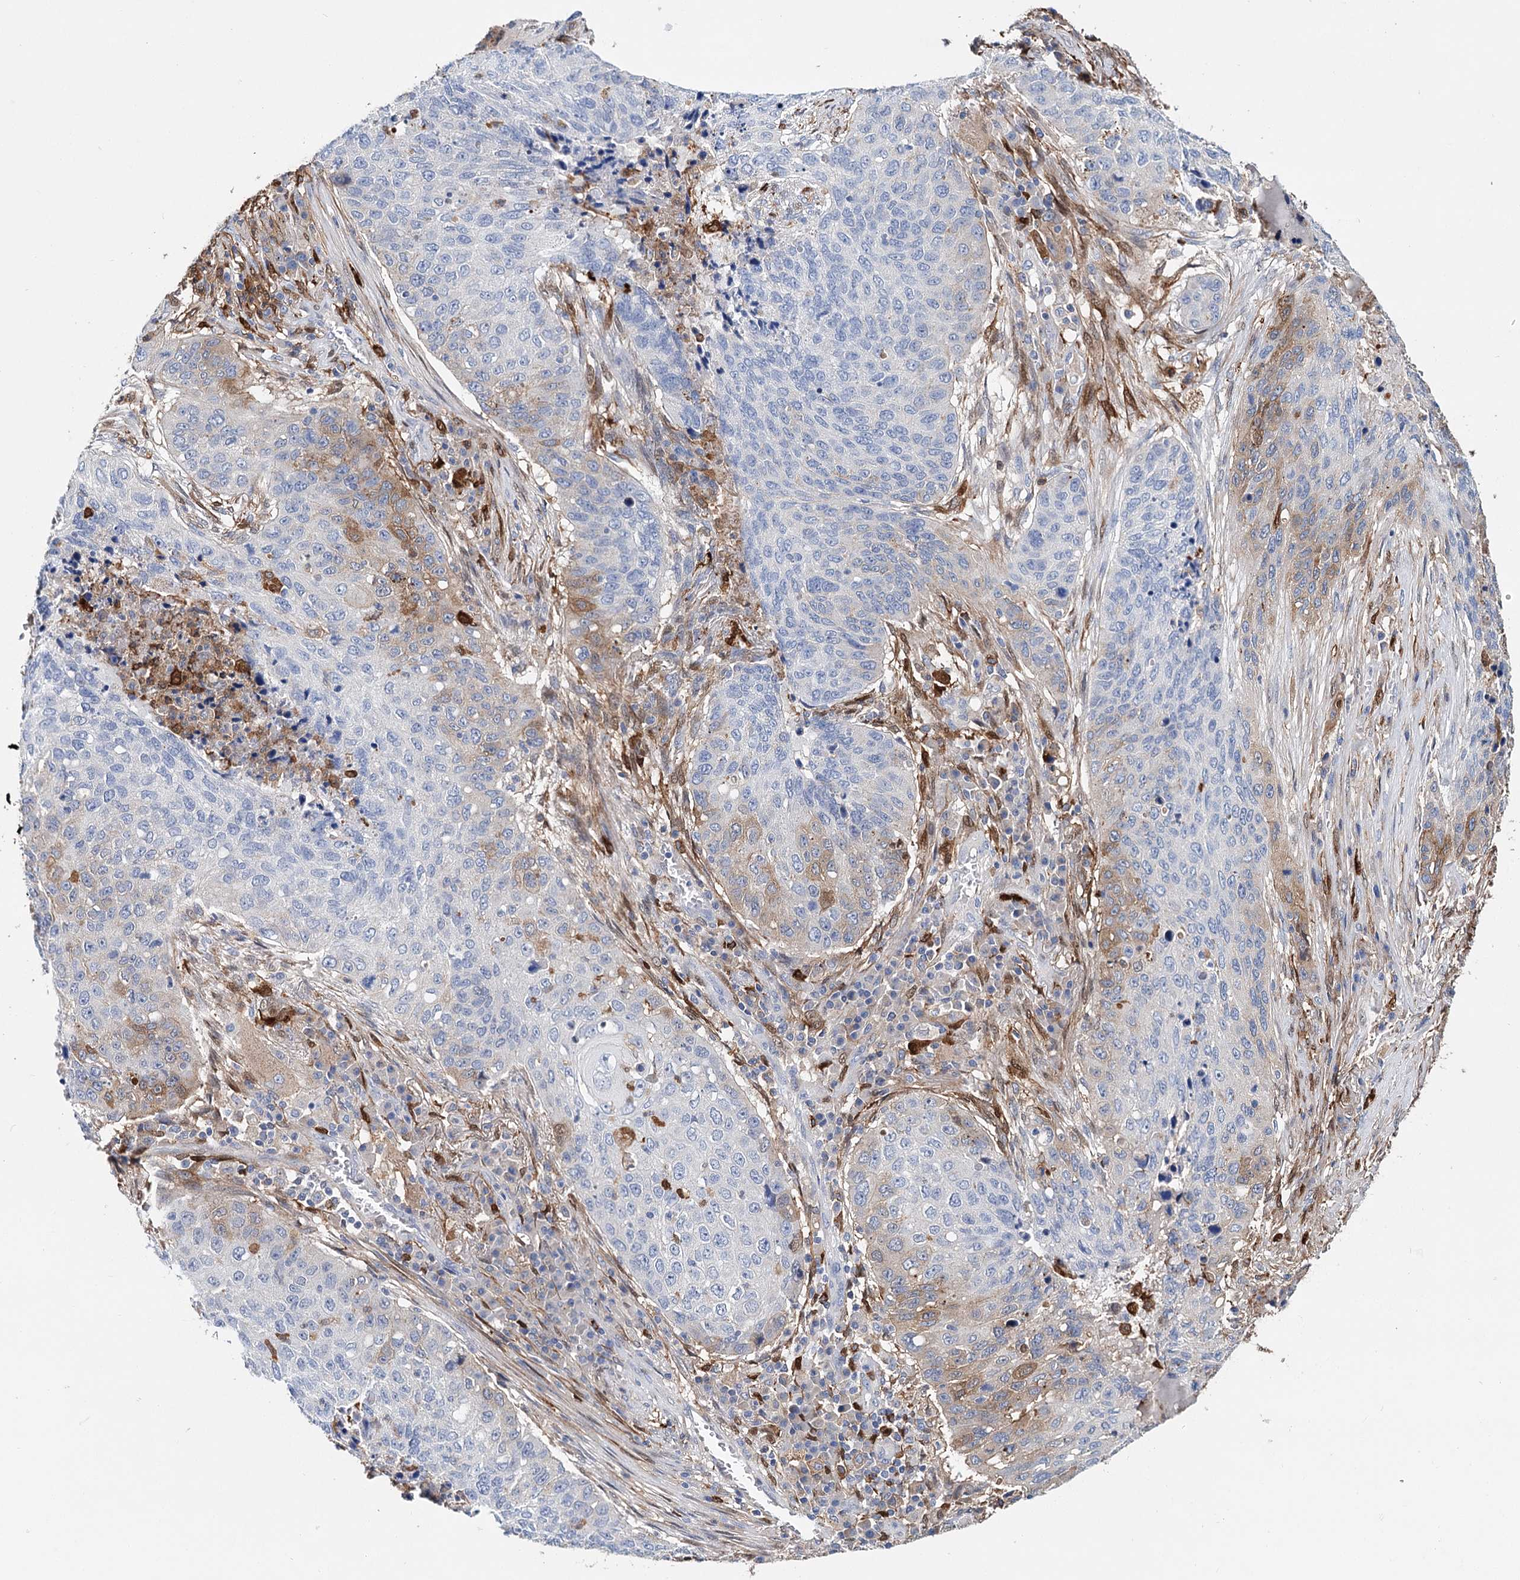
{"staining": {"intensity": "moderate", "quantity": "<25%", "location": "cytoplasmic/membranous"}, "tissue": "lung cancer", "cell_type": "Tumor cells", "image_type": "cancer", "snomed": [{"axis": "morphology", "description": "Squamous cell carcinoma, NOS"}, {"axis": "topography", "description": "Lung"}], "caption": "IHC photomicrograph of human lung squamous cell carcinoma stained for a protein (brown), which reveals low levels of moderate cytoplasmic/membranous expression in about <25% of tumor cells.", "gene": "CFAP46", "patient": {"sex": "female", "age": 63}}